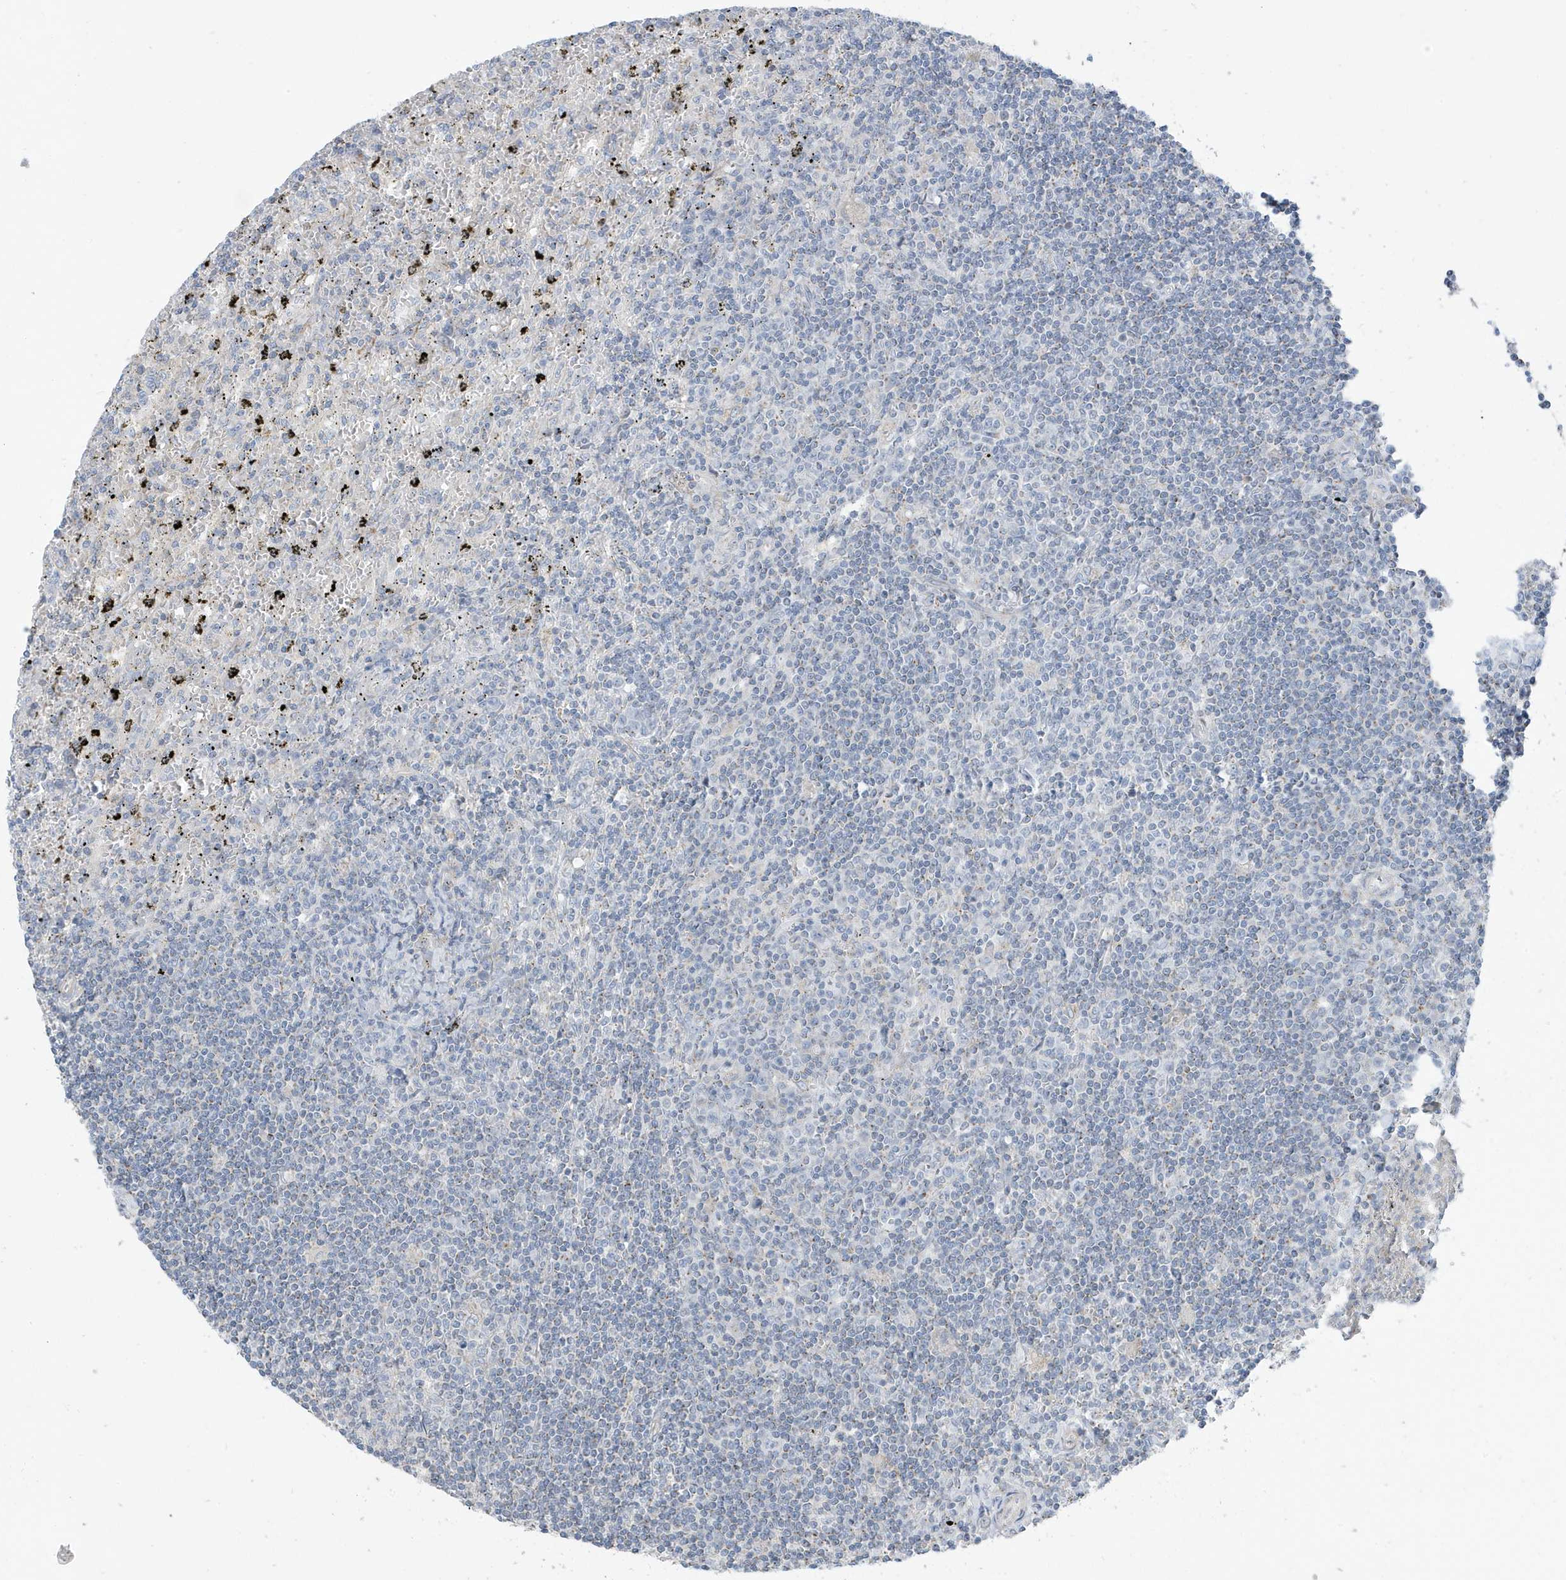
{"staining": {"intensity": "negative", "quantity": "none", "location": "none"}, "tissue": "lymphoma", "cell_type": "Tumor cells", "image_type": "cancer", "snomed": [{"axis": "morphology", "description": "Malignant lymphoma, non-Hodgkin's type, Low grade"}, {"axis": "topography", "description": "Spleen"}], "caption": "Immunohistochemistry (IHC) of human malignant lymphoma, non-Hodgkin's type (low-grade) exhibits no expression in tumor cells.", "gene": "ATP13A5", "patient": {"sex": "male", "age": 76}}